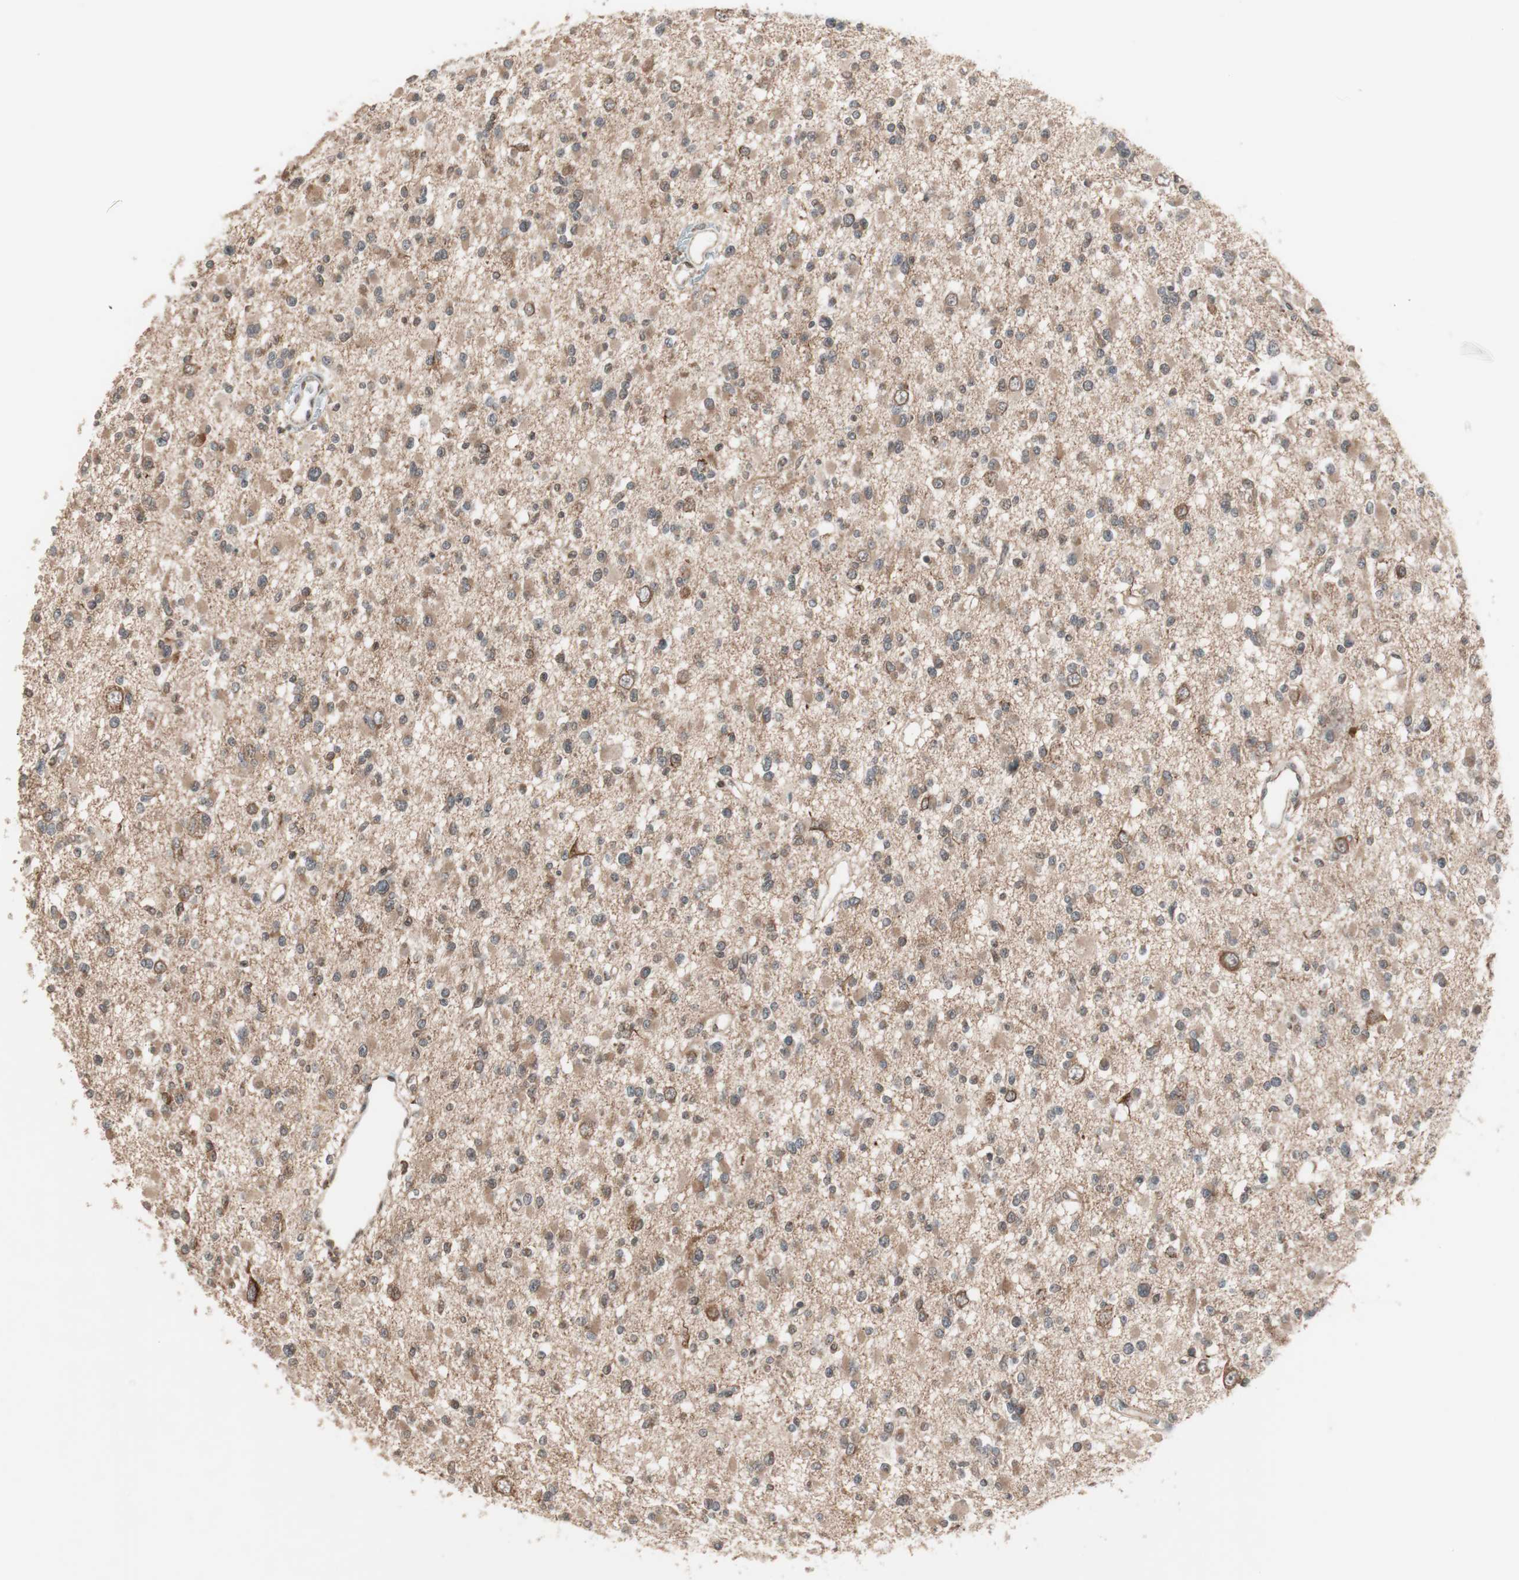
{"staining": {"intensity": "weak", "quantity": ">75%", "location": "cytoplasmic/membranous"}, "tissue": "glioma", "cell_type": "Tumor cells", "image_type": "cancer", "snomed": [{"axis": "morphology", "description": "Glioma, malignant, Low grade"}, {"axis": "topography", "description": "Brain"}], "caption": "Brown immunohistochemical staining in human malignant low-grade glioma demonstrates weak cytoplasmic/membranous expression in about >75% of tumor cells. (IHC, brightfield microscopy, high magnification).", "gene": "FBXO5", "patient": {"sex": "female", "age": 22}}